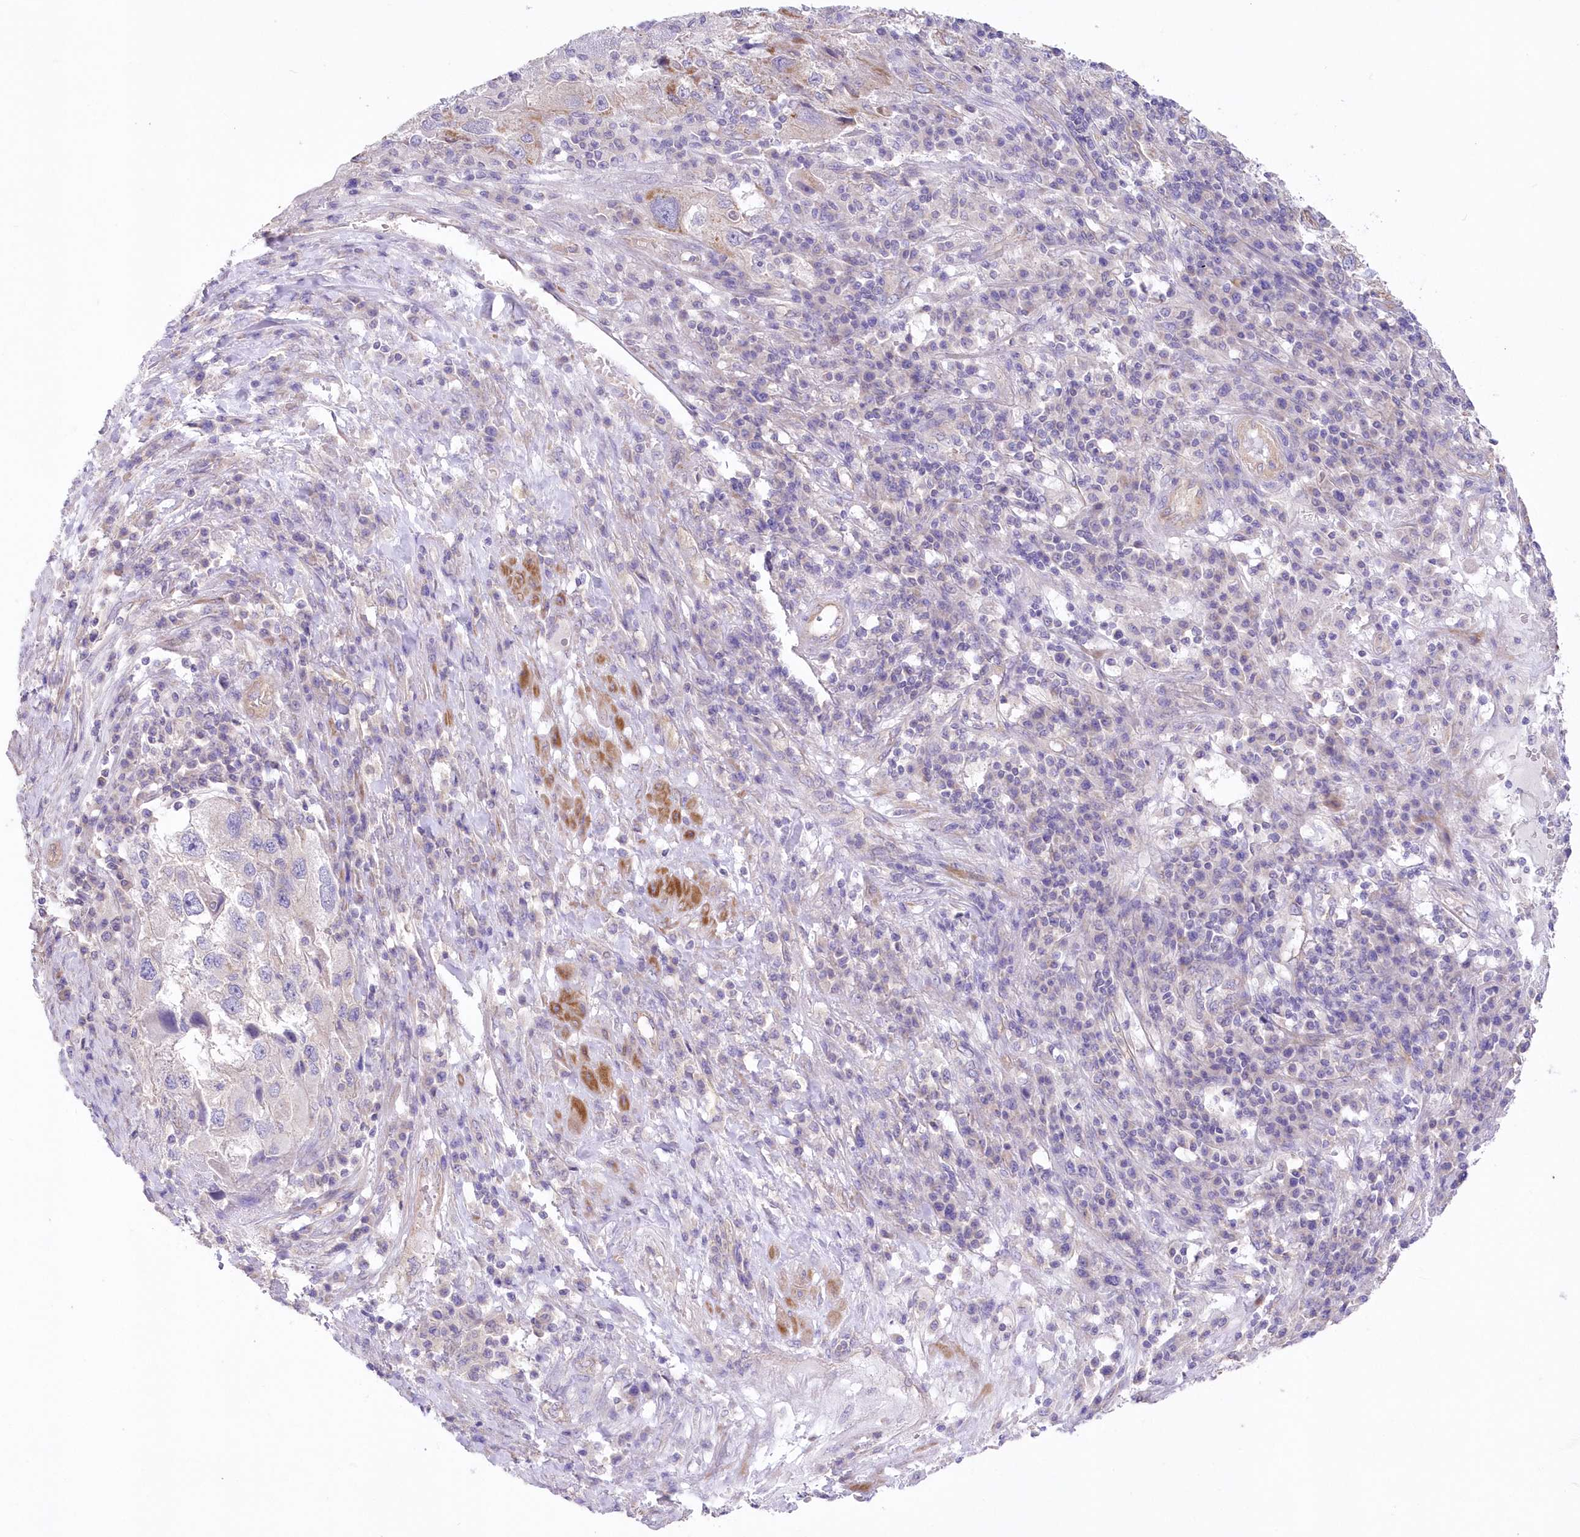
{"staining": {"intensity": "weak", "quantity": "<25%", "location": "cytoplasmic/membranous"}, "tissue": "endometrial cancer", "cell_type": "Tumor cells", "image_type": "cancer", "snomed": [{"axis": "morphology", "description": "Adenocarcinoma, NOS"}, {"axis": "topography", "description": "Endometrium"}], "caption": "Image shows no protein staining in tumor cells of endometrial adenocarcinoma tissue.", "gene": "ITSN2", "patient": {"sex": "female", "age": 49}}